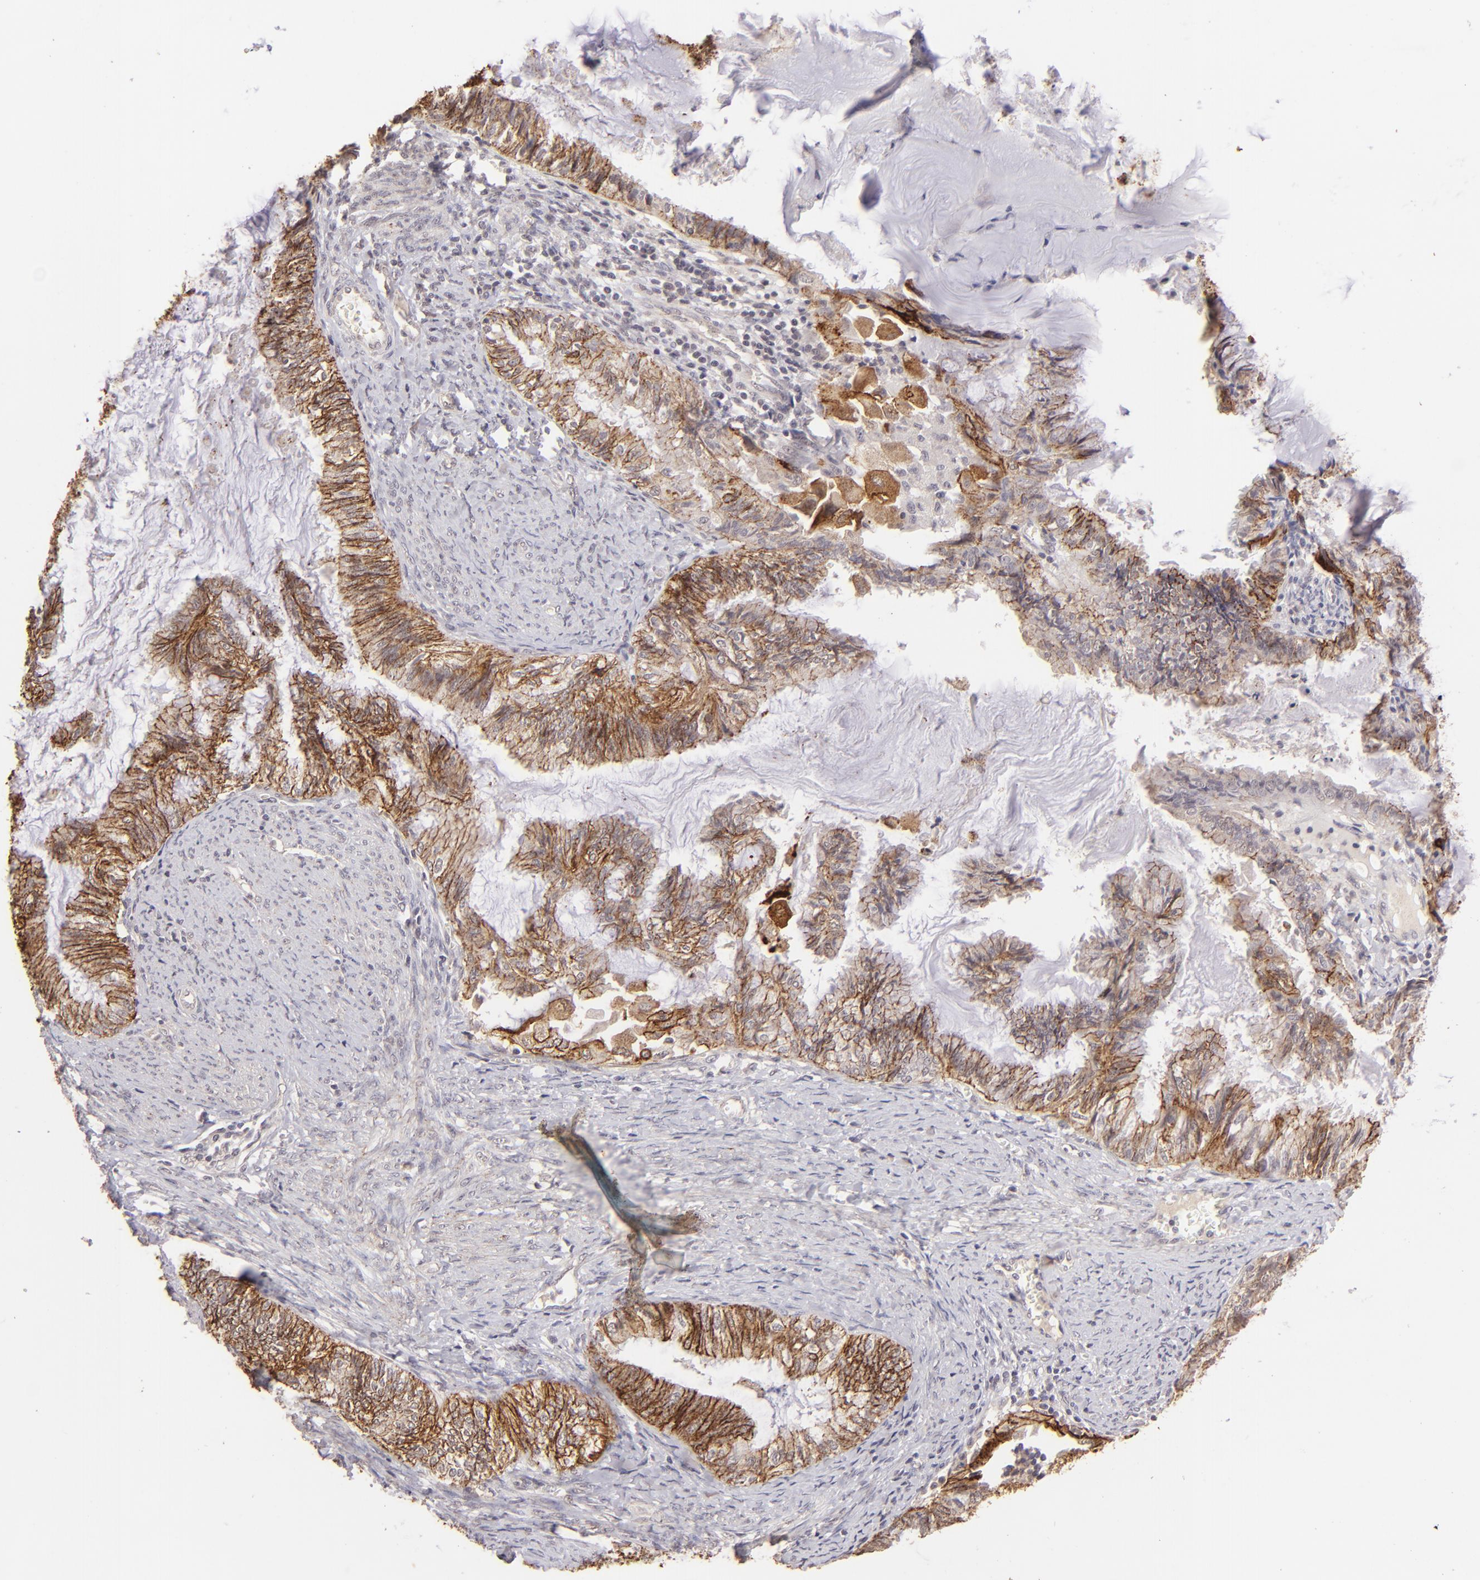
{"staining": {"intensity": "moderate", "quantity": ">75%", "location": "cytoplasmic/membranous"}, "tissue": "endometrial cancer", "cell_type": "Tumor cells", "image_type": "cancer", "snomed": [{"axis": "morphology", "description": "Adenocarcinoma, NOS"}, {"axis": "topography", "description": "Endometrium"}], "caption": "Adenocarcinoma (endometrial) was stained to show a protein in brown. There is medium levels of moderate cytoplasmic/membranous staining in about >75% of tumor cells.", "gene": "CLDN1", "patient": {"sex": "female", "age": 86}}